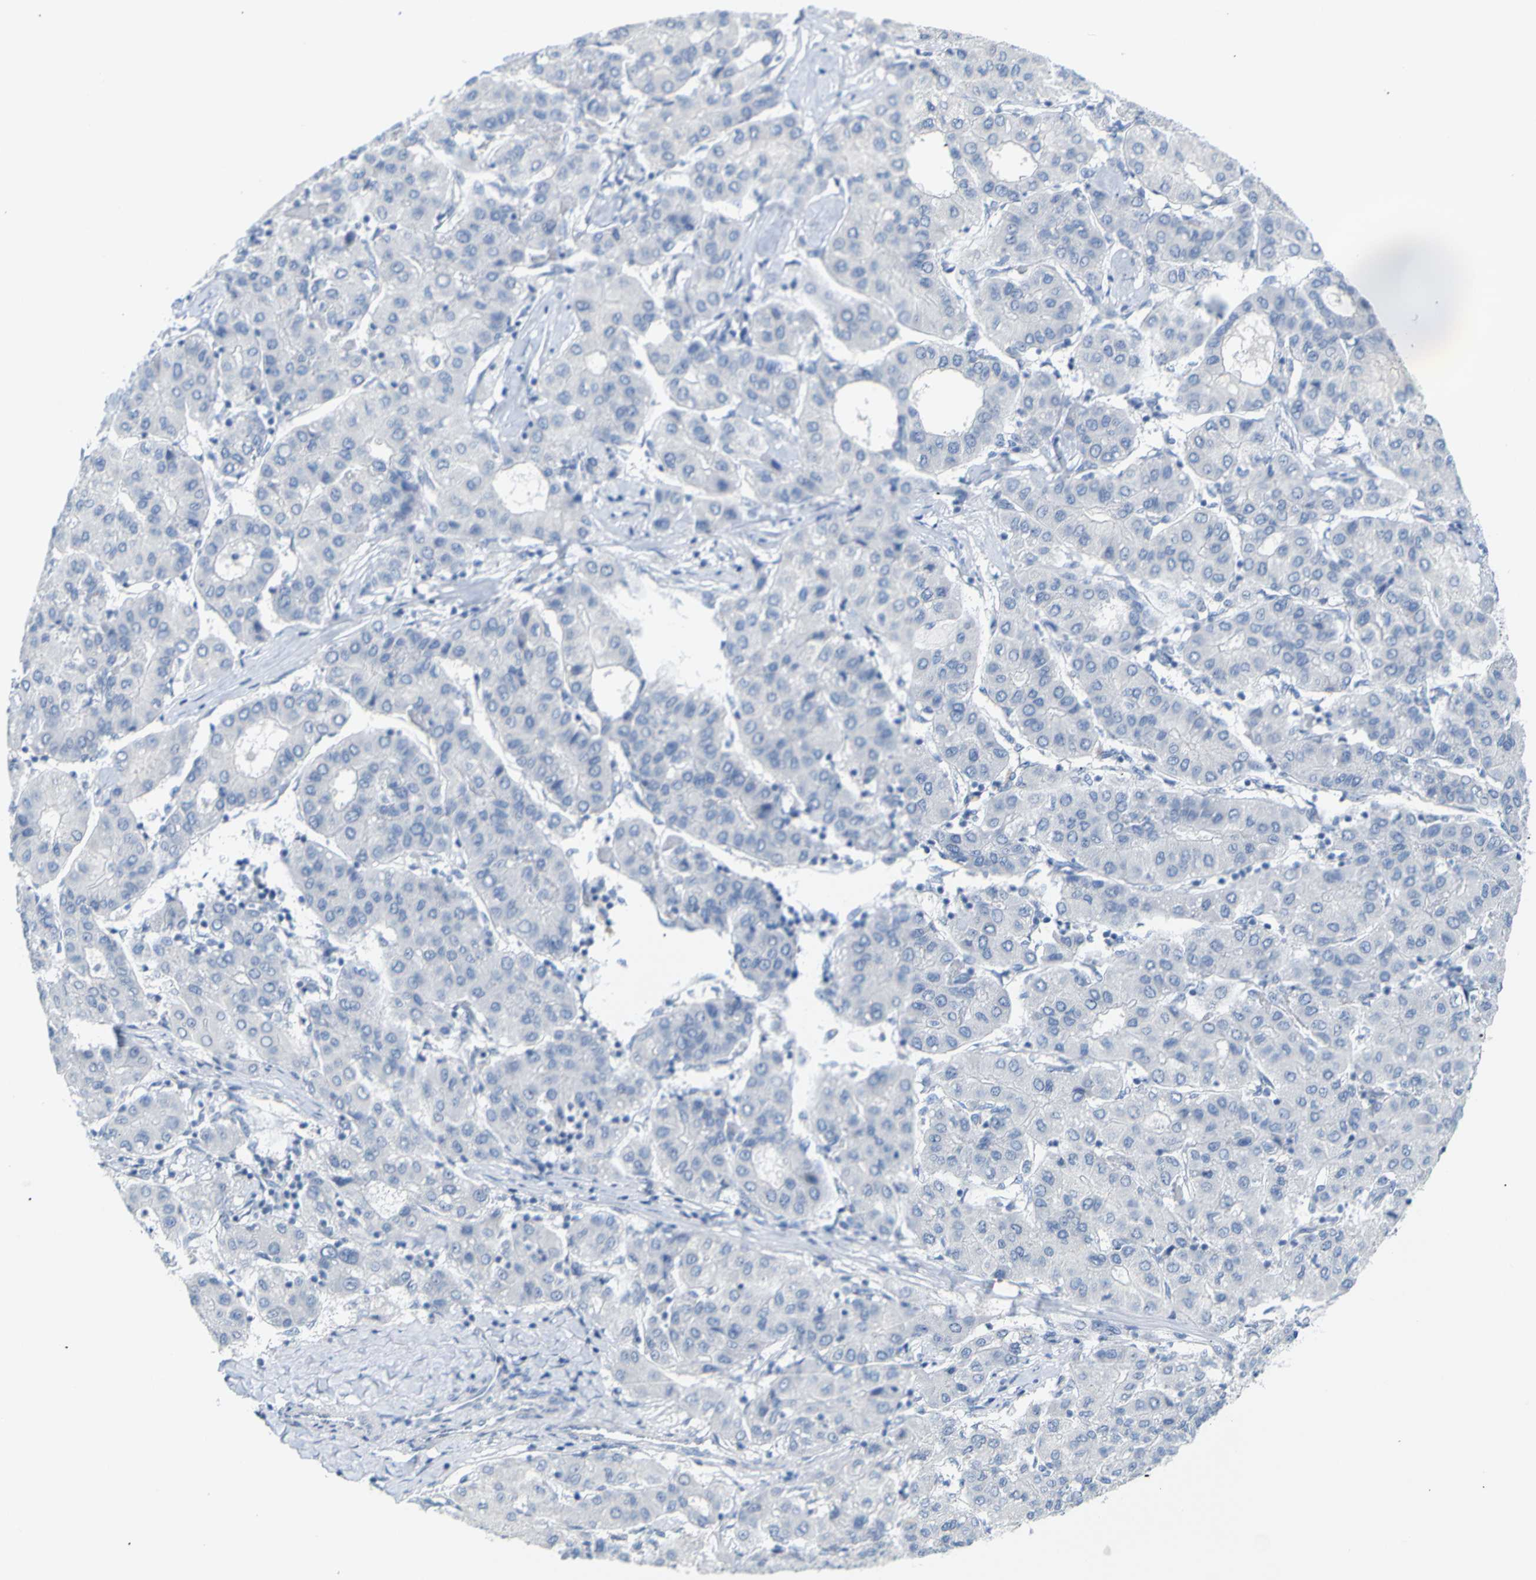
{"staining": {"intensity": "negative", "quantity": "none", "location": "none"}, "tissue": "liver cancer", "cell_type": "Tumor cells", "image_type": "cancer", "snomed": [{"axis": "morphology", "description": "Carcinoma, Hepatocellular, NOS"}, {"axis": "topography", "description": "Liver"}], "caption": "Protein analysis of hepatocellular carcinoma (liver) displays no significant staining in tumor cells.", "gene": "OPN1SW", "patient": {"sex": "male", "age": 65}}